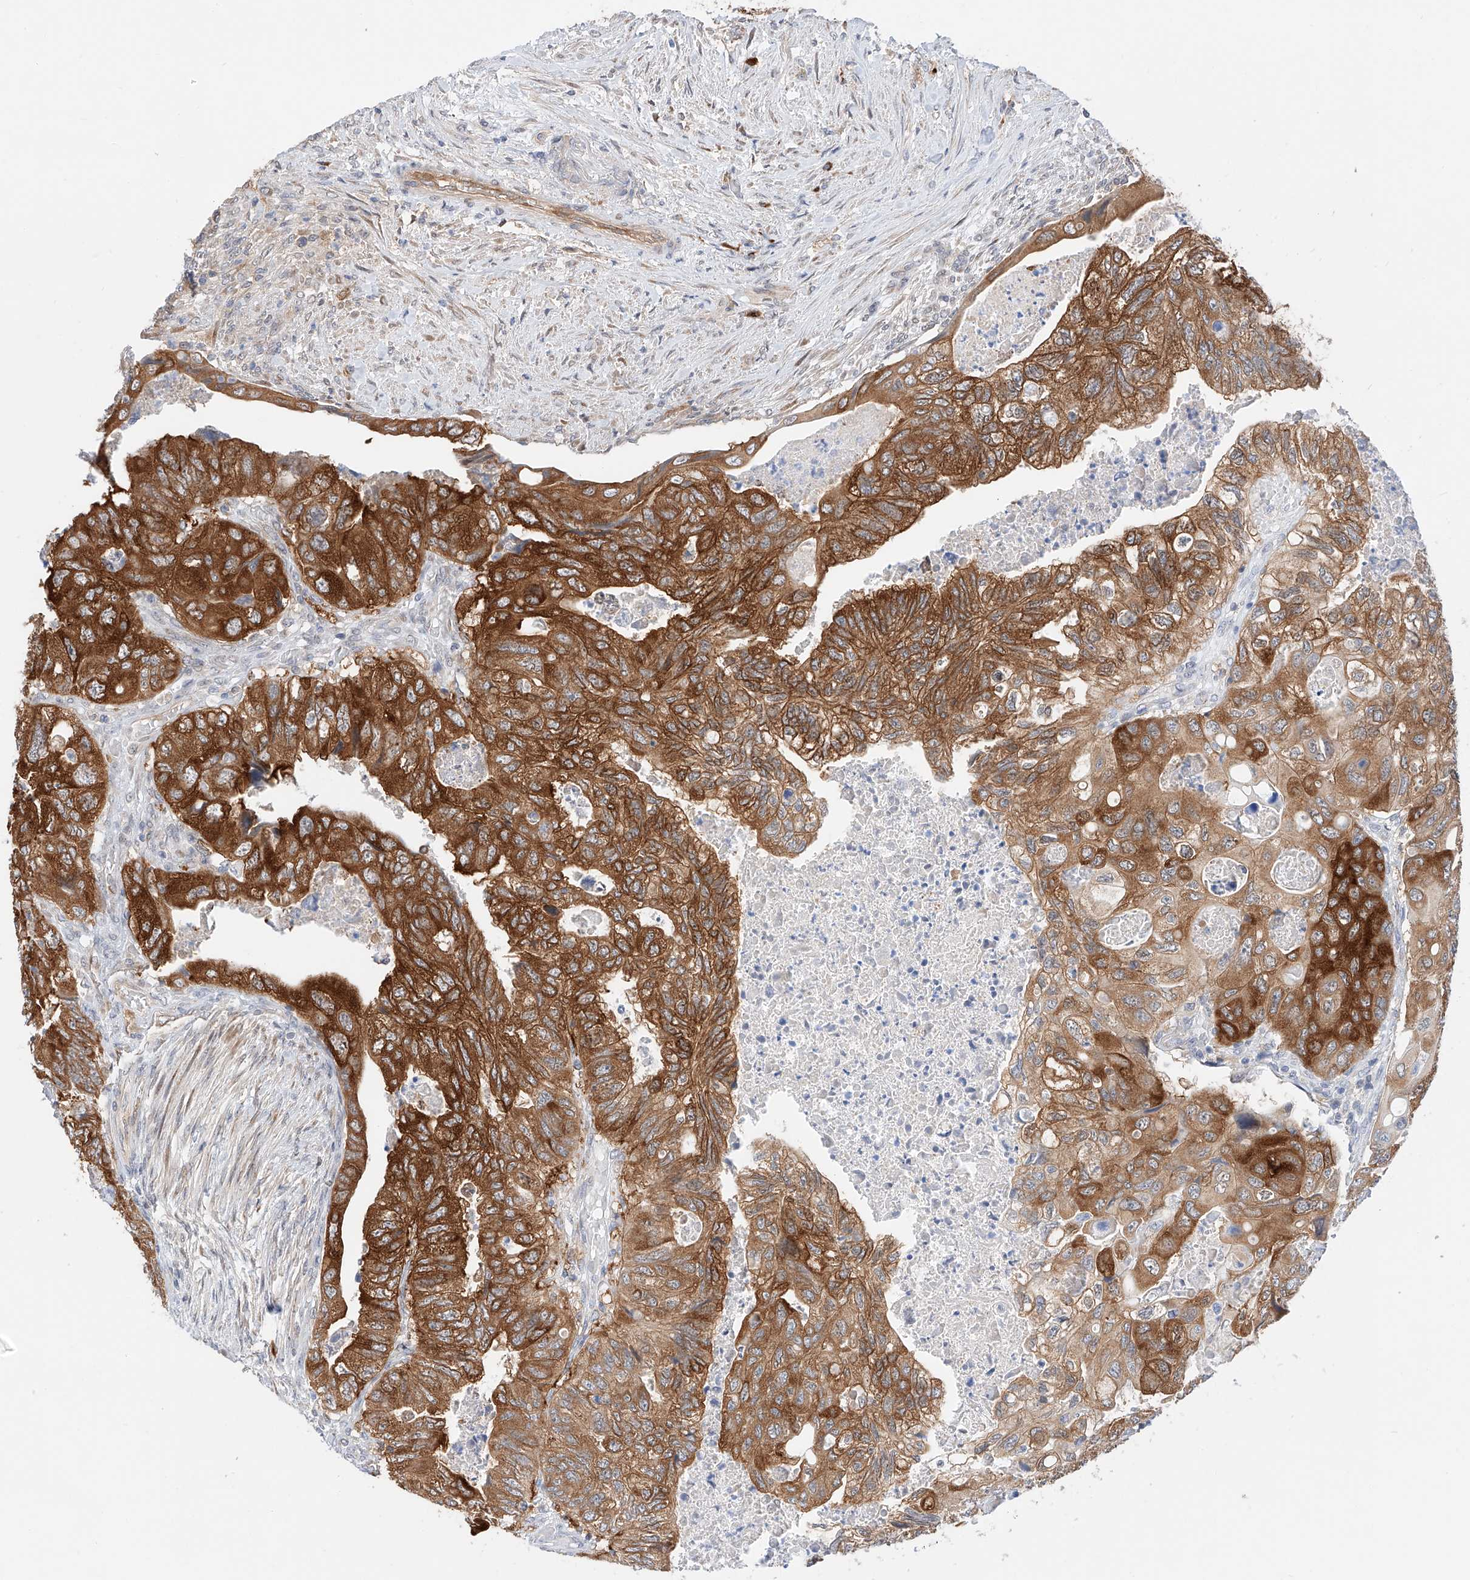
{"staining": {"intensity": "strong", "quantity": ">75%", "location": "cytoplasmic/membranous"}, "tissue": "colorectal cancer", "cell_type": "Tumor cells", "image_type": "cancer", "snomed": [{"axis": "morphology", "description": "Adenocarcinoma, NOS"}, {"axis": "topography", "description": "Rectum"}], "caption": "Immunohistochemical staining of human colorectal cancer (adenocarcinoma) displays strong cytoplasmic/membranous protein expression in approximately >75% of tumor cells.", "gene": "CARMIL1", "patient": {"sex": "male", "age": 63}}